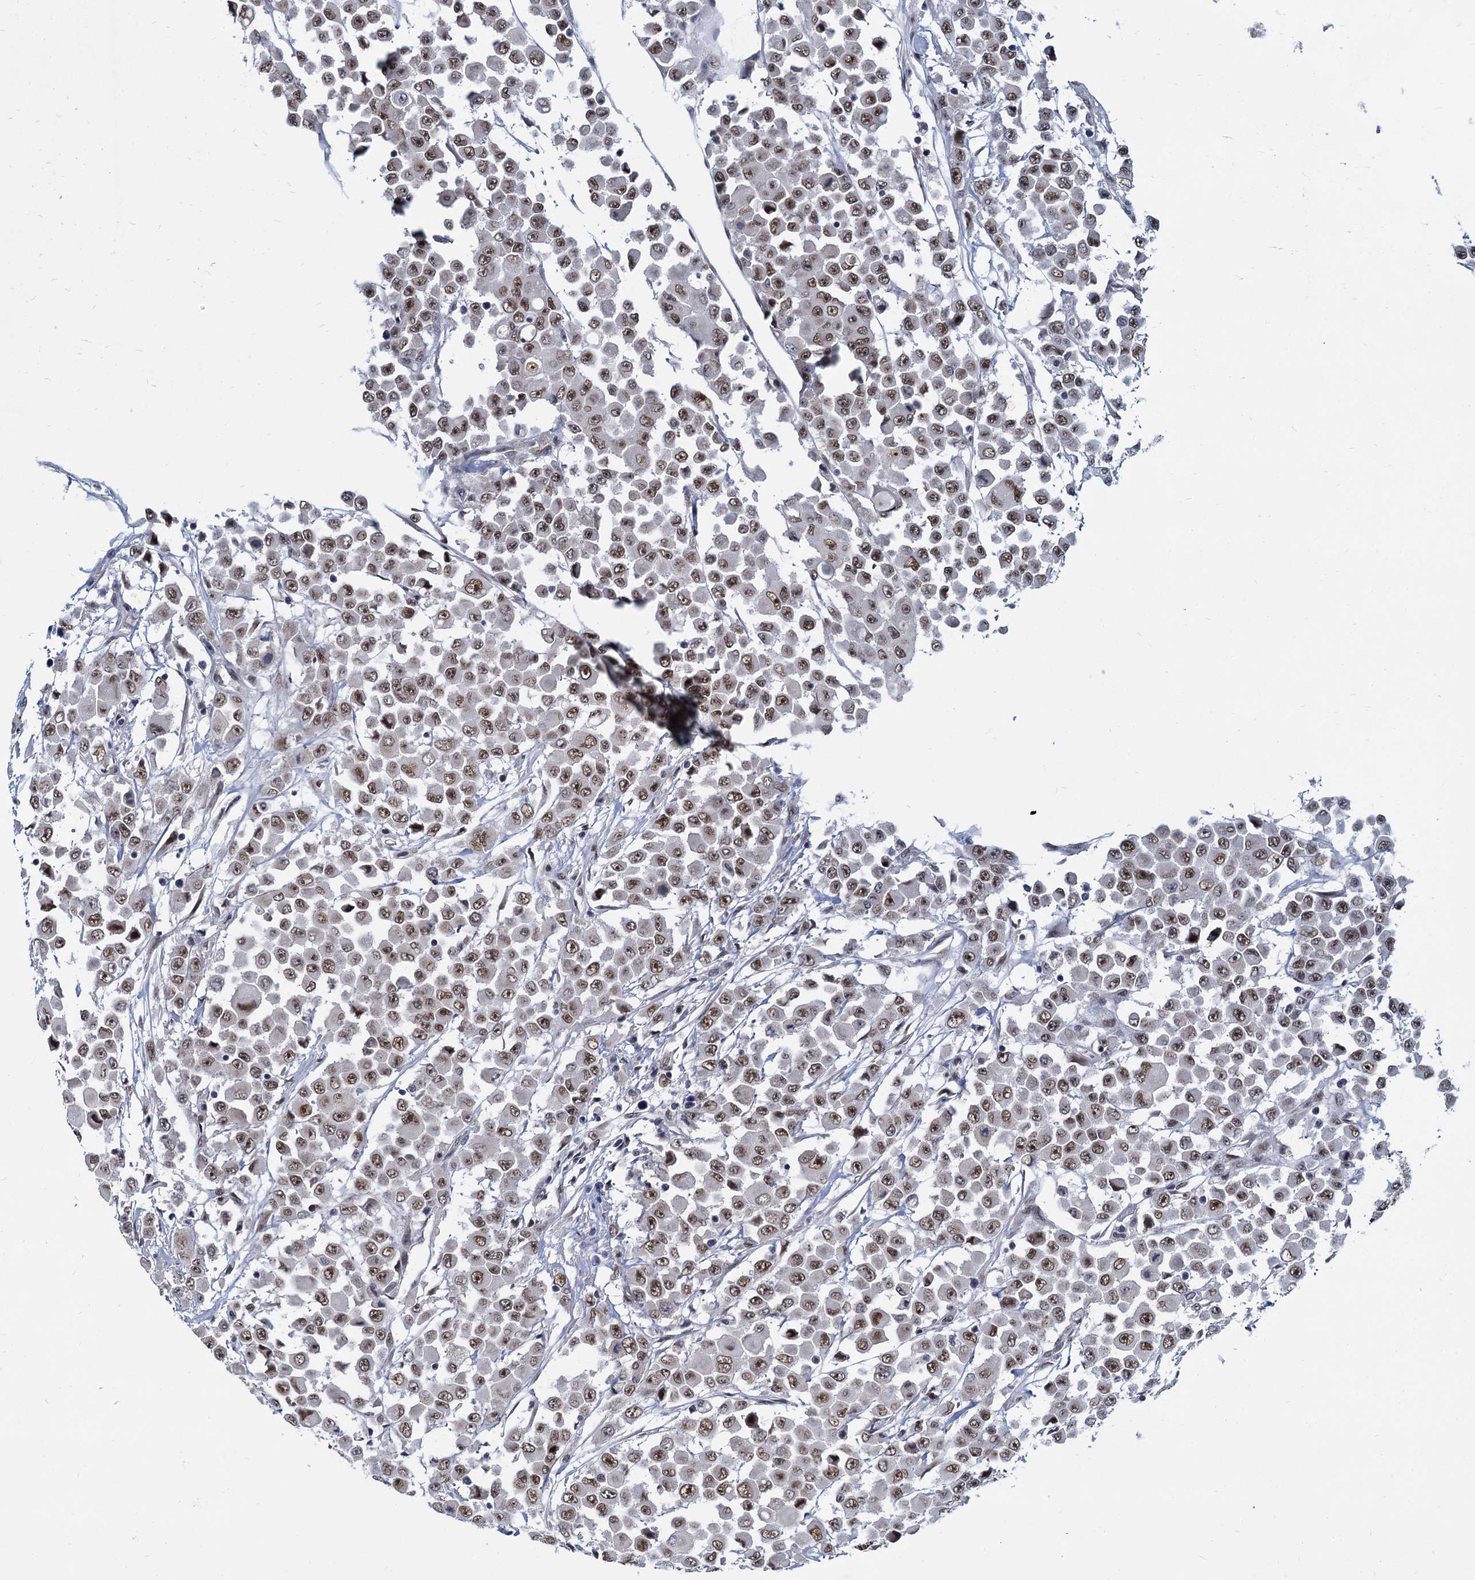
{"staining": {"intensity": "moderate", "quantity": ">75%", "location": "nuclear"}, "tissue": "colorectal cancer", "cell_type": "Tumor cells", "image_type": "cancer", "snomed": [{"axis": "morphology", "description": "Adenocarcinoma, NOS"}, {"axis": "topography", "description": "Colon"}], "caption": "Colorectal cancer tissue reveals moderate nuclear positivity in approximately >75% of tumor cells", "gene": "RPRD1A", "patient": {"sex": "male", "age": 51}}